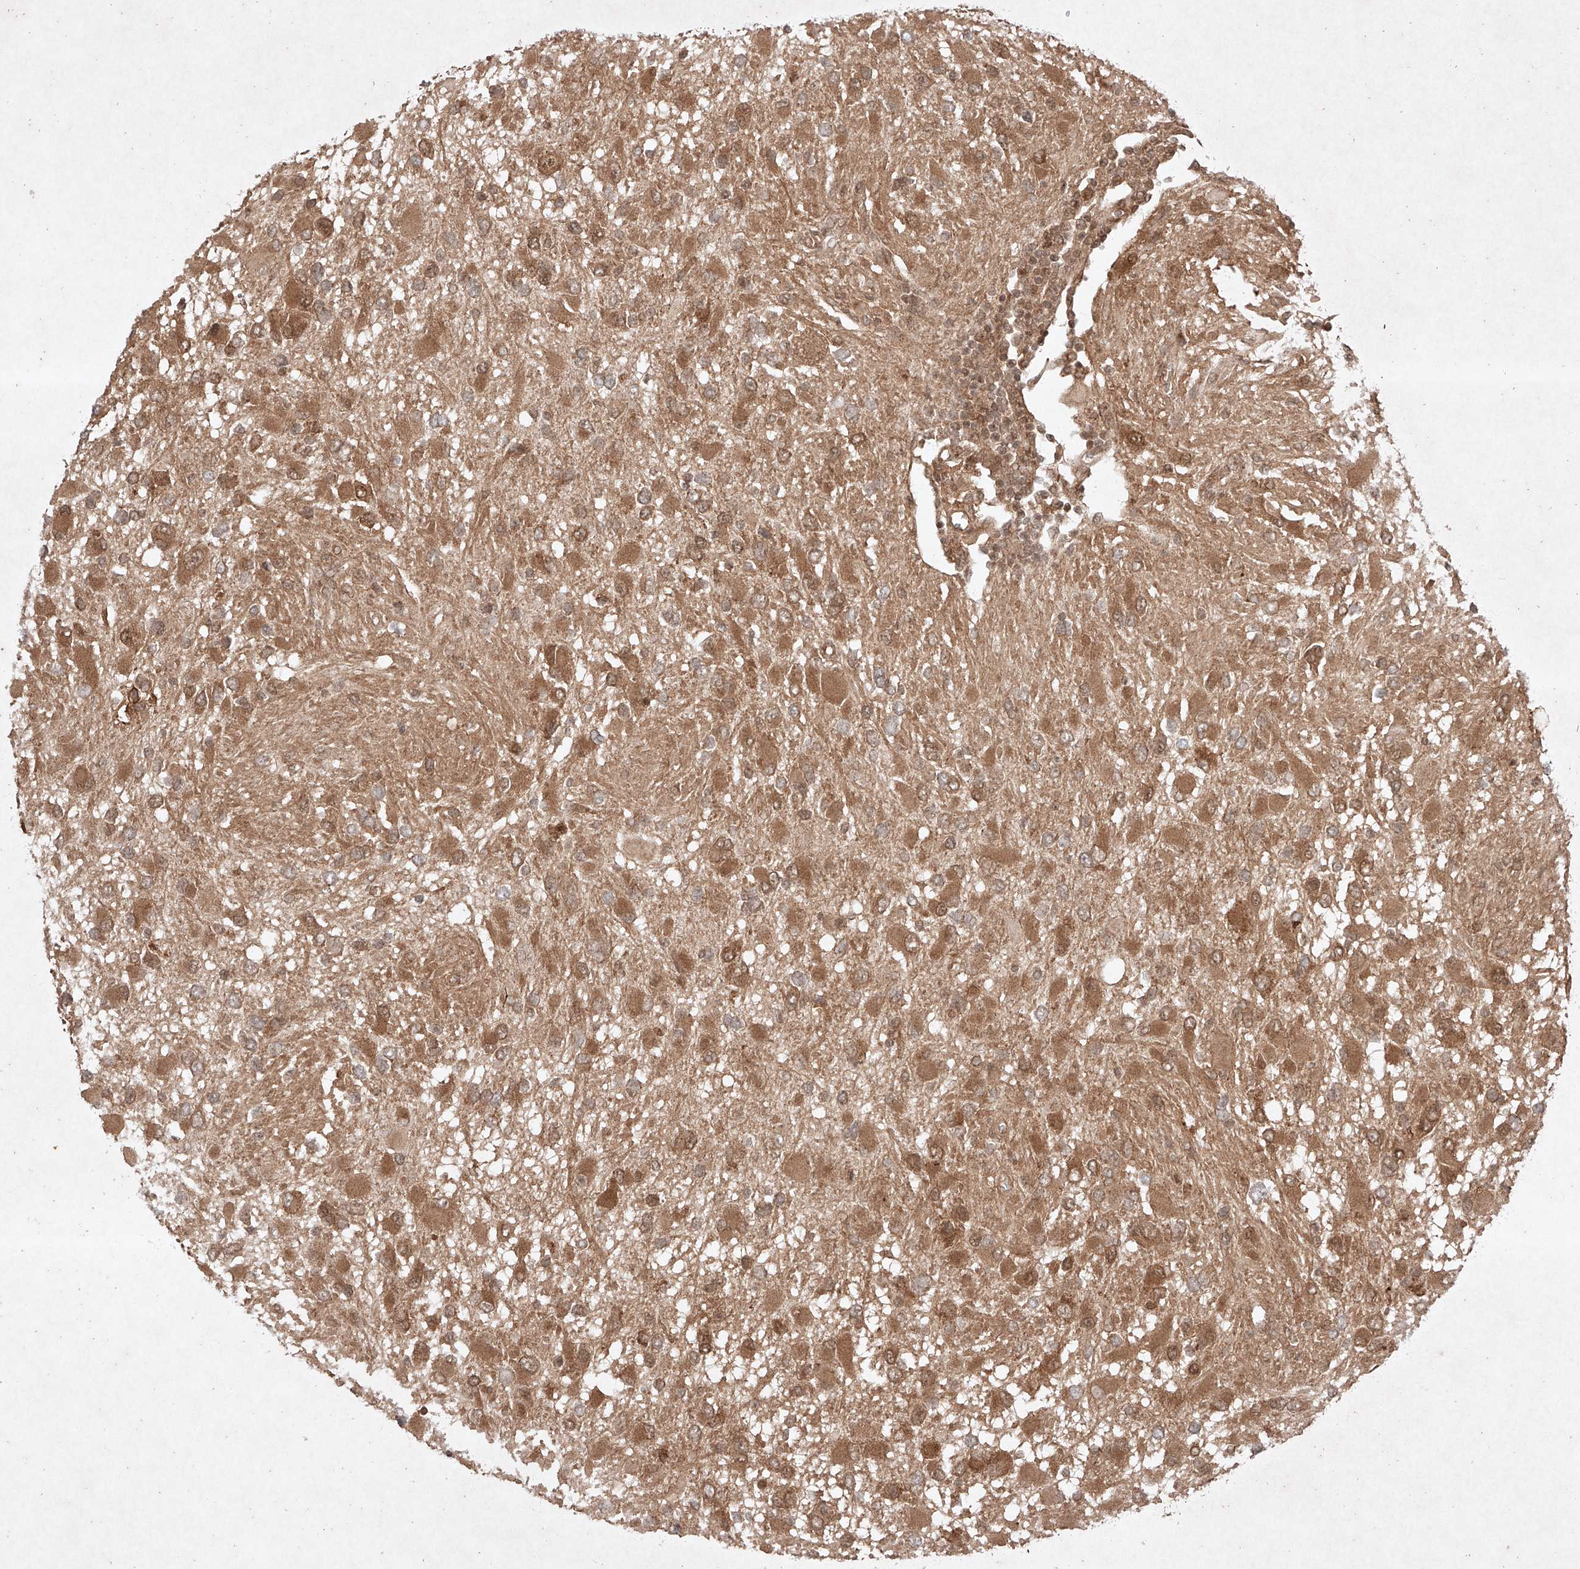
{"staining": {"intensity": "moderate", "quantity": ">75%", "location": "cytoplasmic/membranous,nuclear"}, "tissue": "glioma", "cell_type": "Tumor cells", "image_type": "cancer", "snomed": [{"axis": "morphology", "description": "Glioma, malignant, High grade"}, {"axis": "topography", "description": "Brain"}], "caption": "A high-resolution micrograph shows IHC staining of glioma, which exhibits moderate cytoplasmic/membranous and nuclear positivity in approximately >75% of tumor cells. (DAB (3,3'-diaminobenzidine) IHC, brown staining for protein, blue staining for nuclei).", "gene": "RNF31", "patient": {"sex": "male", "age": 53}}